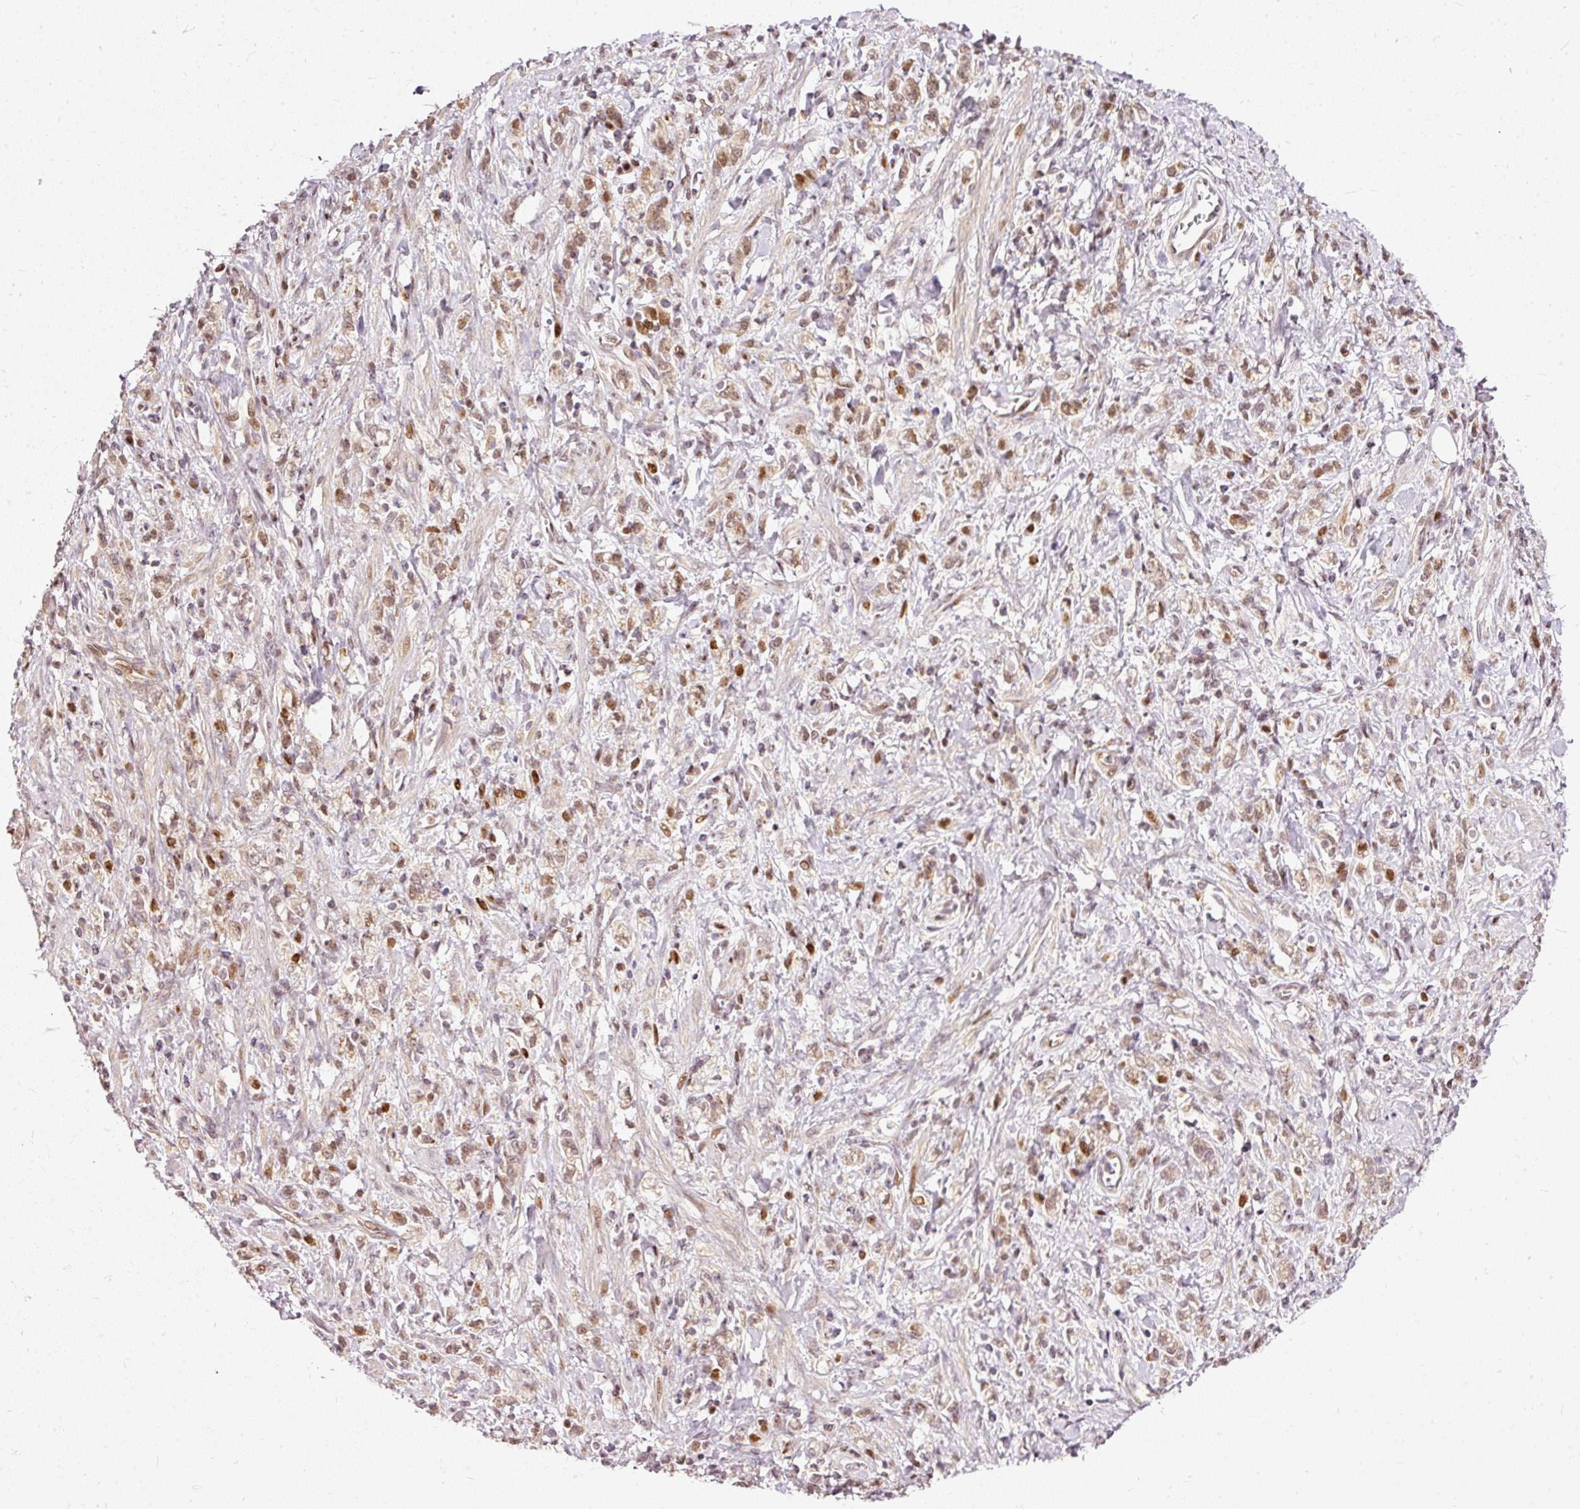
{"staining": {"intensity": "moderate", "quantity": ">75%", "location": "nuclear"}, "tissue": "stomach cancer", "cell_type": "Tumor cells", "image_type": "cancer", "snomed": [{"axis": "morphology", "description": "Adenocarcinoma, NOS"}, {"axis": "topography", "description": "Stomach"}], "caption": "Immunohistochemical staining of stomach cancer shows medium levels of moderate nuclear positivity in approximately >75% of tumor cells.", "gene": "ZNF778", "patient": {"sex": "male", "age": 77}}